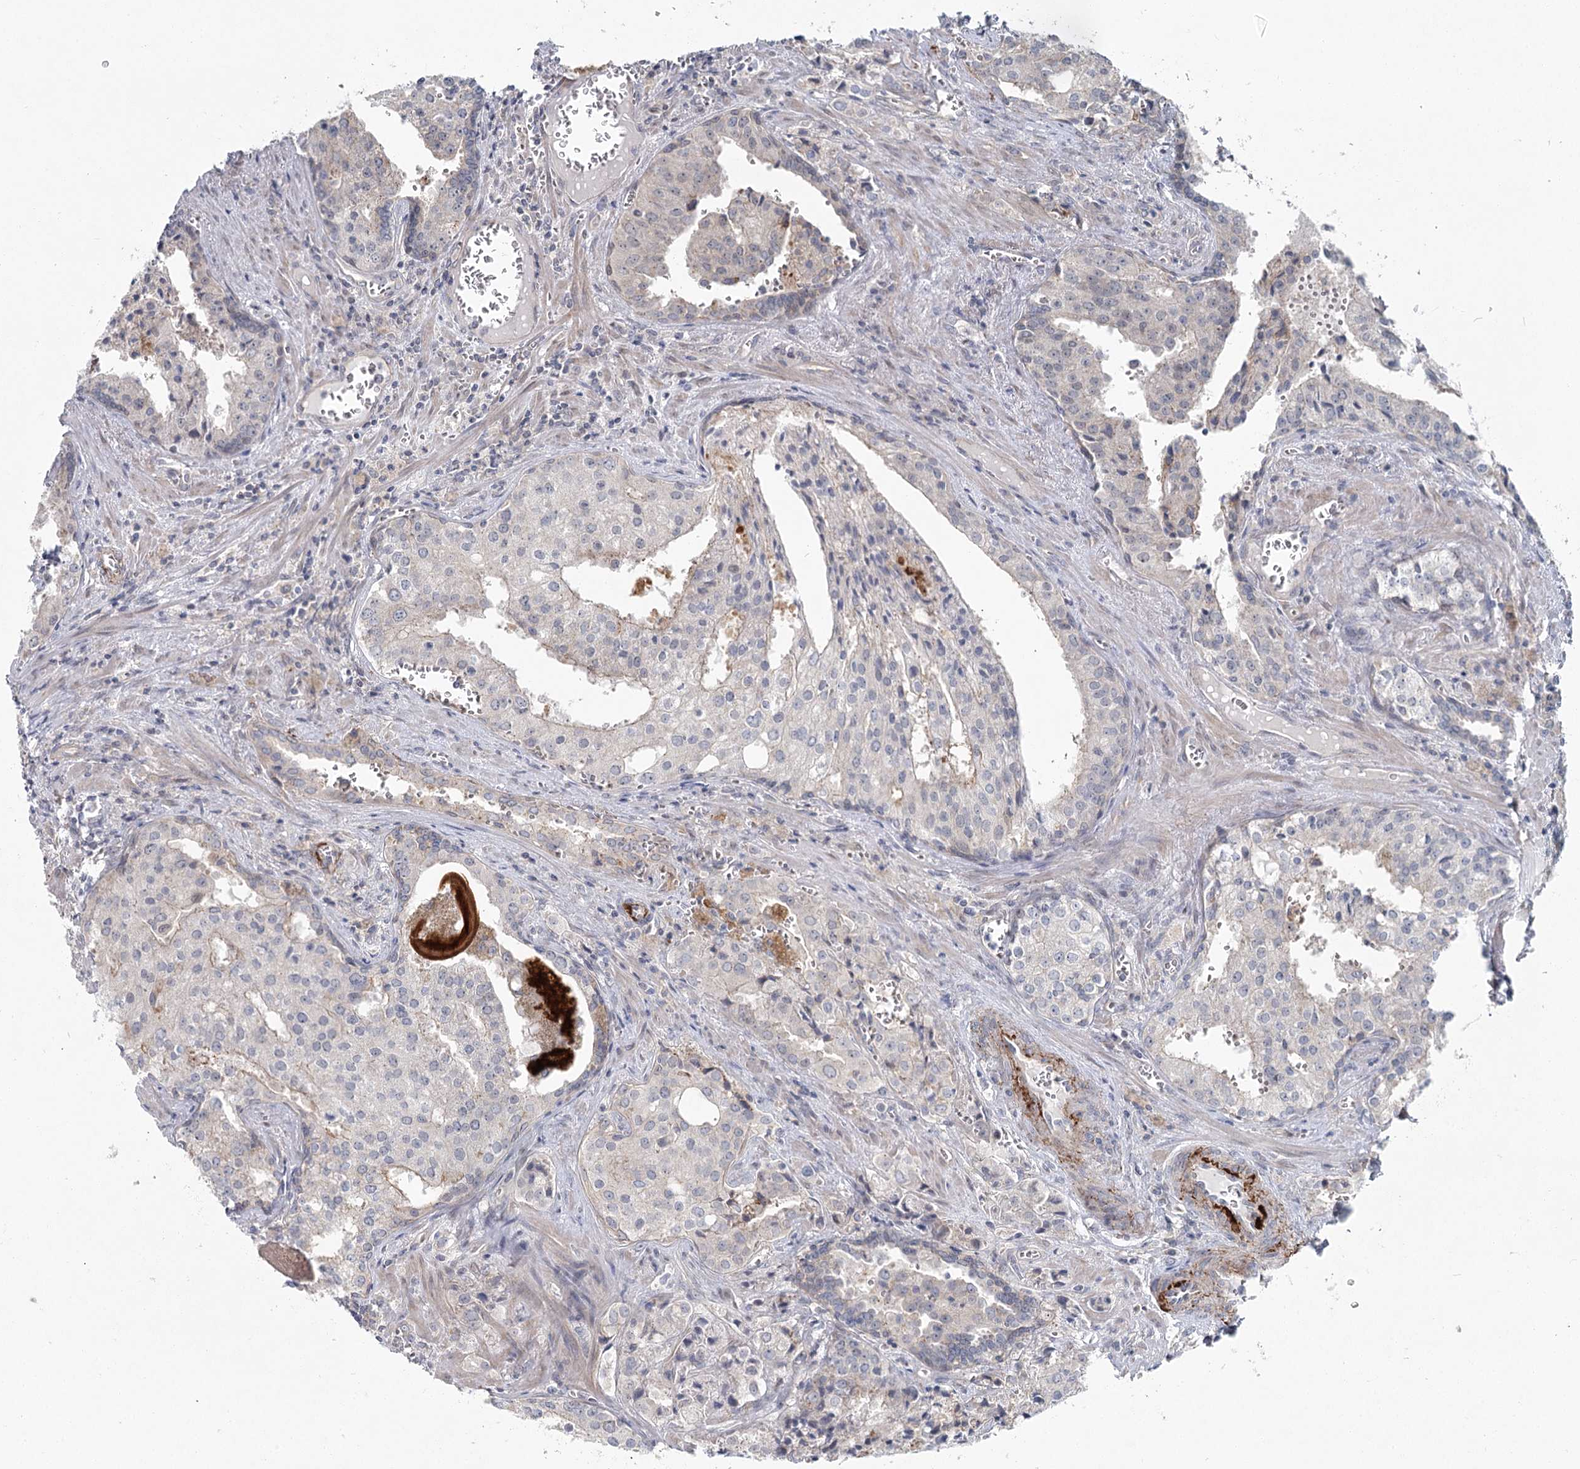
{"staining": {"intensity": "negative", "quantity": "none", "location": "none"}, "tissue": "prostate cancer", "cell_type": "Tumor cells", "image_type": "cancer", "snomed": [{"axis": "morphology", "description": "Adenocarcinoma, High grade"}, {"axis": "topography", "description": "Prostate"}], "caption": "Tumor cells show no significant protein expression in prostate cancer.", "gene": "SPINK13", "patient": {"sex": "male", "age": 68}}